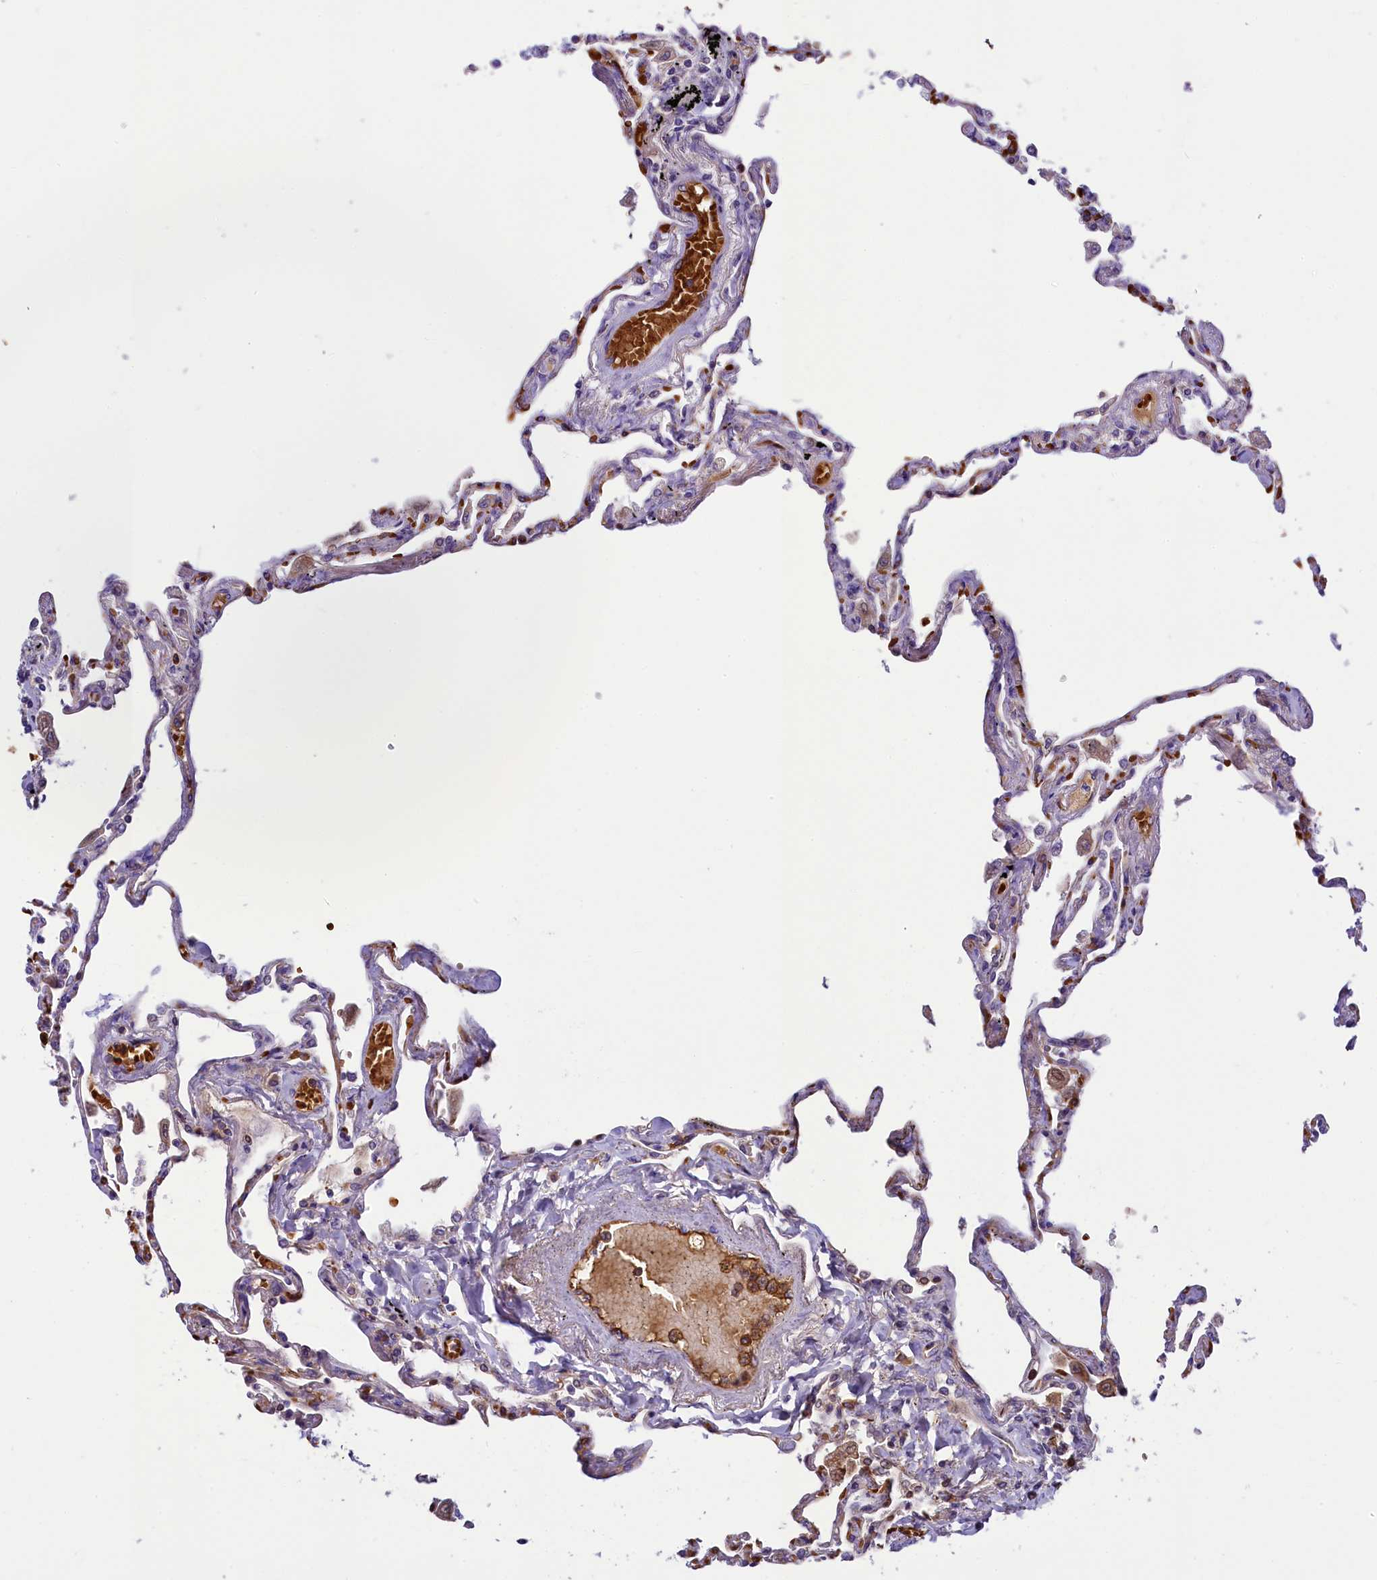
{"staining": {"intensity": "moderate", "quantity": "25%-75%", "location": "nuclear"}, "tissue": "lung", "cell_type": "Alveolar cells", "image_type": "normal", "snomed": [{"axis": "morphology", "description": "Normal tissue, NOS"}, {"axis": "topography", "description": "Lung"}], "caption": "High-magnification brightfield microscopy of unremarkable lung stained with DAB (3,3'-diaminobenzidine) (brown) and counterstained with hematoxylin (blue). alveolar cells exhibit moderate nuclear positivity is present in approximately25%-75% of cells.", "gene": "LARP4", "patient": {"sex": "female", "age": 67}}